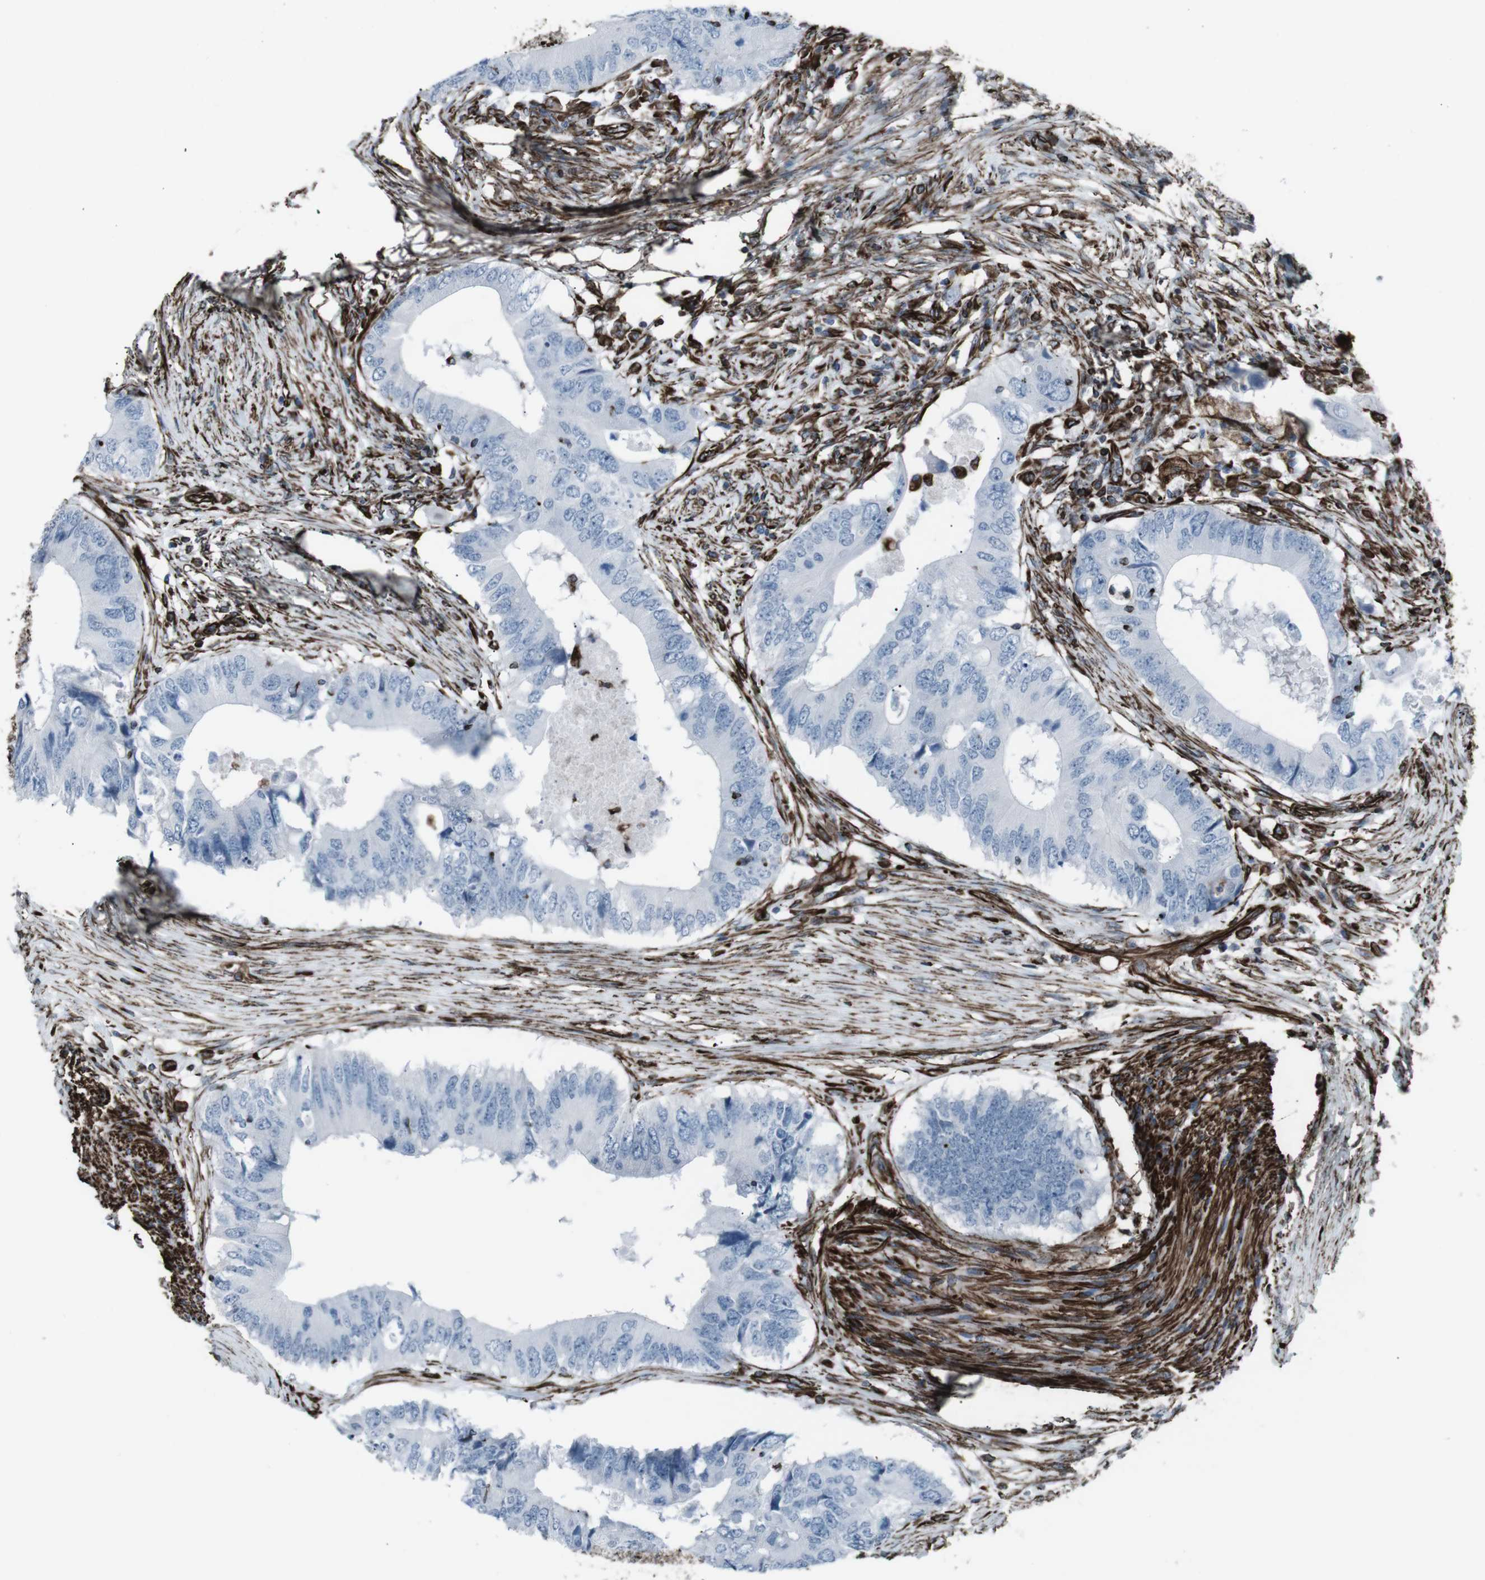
{"staining": {"intensity": "negative", "quantity": "none", "location": "none"}, "tissue": "colorectal cancer", "cell_type": "Tumor cells", "image_type": "cancer", "snomed": [{"axis": "morphology", "description": "Adenocarcinoma, NOS"}, {"axis": "topography", "description": "Colon"}], "caption": "High power microscopy photomicrograph of an immunohistochemistry (IHC) micrograph of colorectal adenocarcinoma, revealing no significant staining in tumor cells.", "gene": "ZDHHC6", "patient": {"sex": "male", "age": 71}}